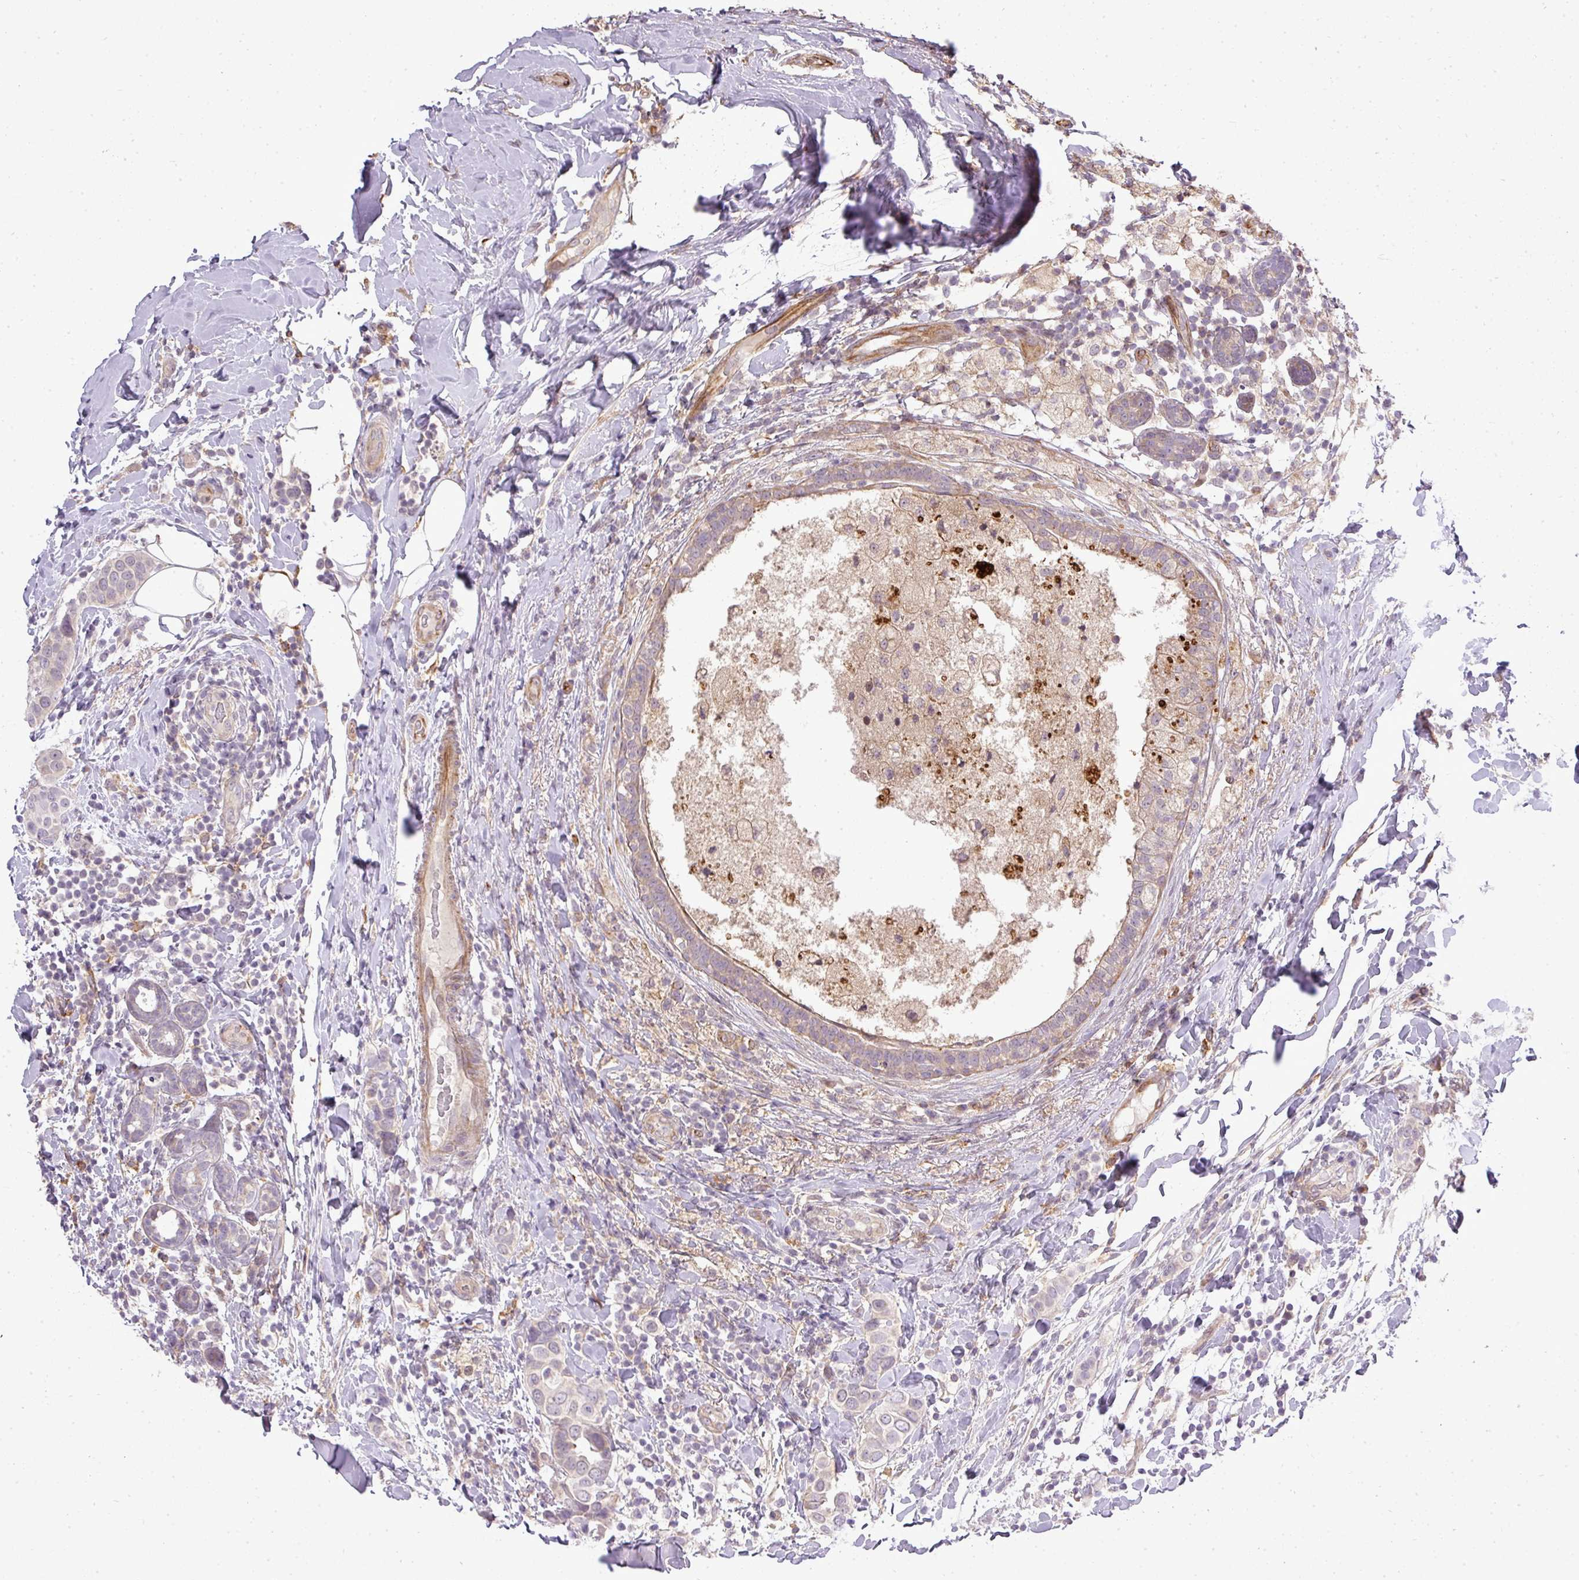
{"staining": {"intensity": "negative", "quantity": "none", "location": "none"}, "tissue": "breast cancer", "cell_type": "Tumor cells", "image_type": "cancer", "snomed": [{"axis": "morphology", "description": "Lobular carcinoma"}, {"axis": "topography", "description": "Breast"}], "caption": "High power microscopy image of an immunohistochemistry (IHC) histopathology image of breast cancer (lobular carcinoma), revealing no significant staining in tumor cells. (DAB (3,3'-diaminobenzidine) immunohistochemistry visualized using brightfield microscopy, high magnification).", "gene": "PDRG1", "patient": {"sex": "female", "age": 51}}